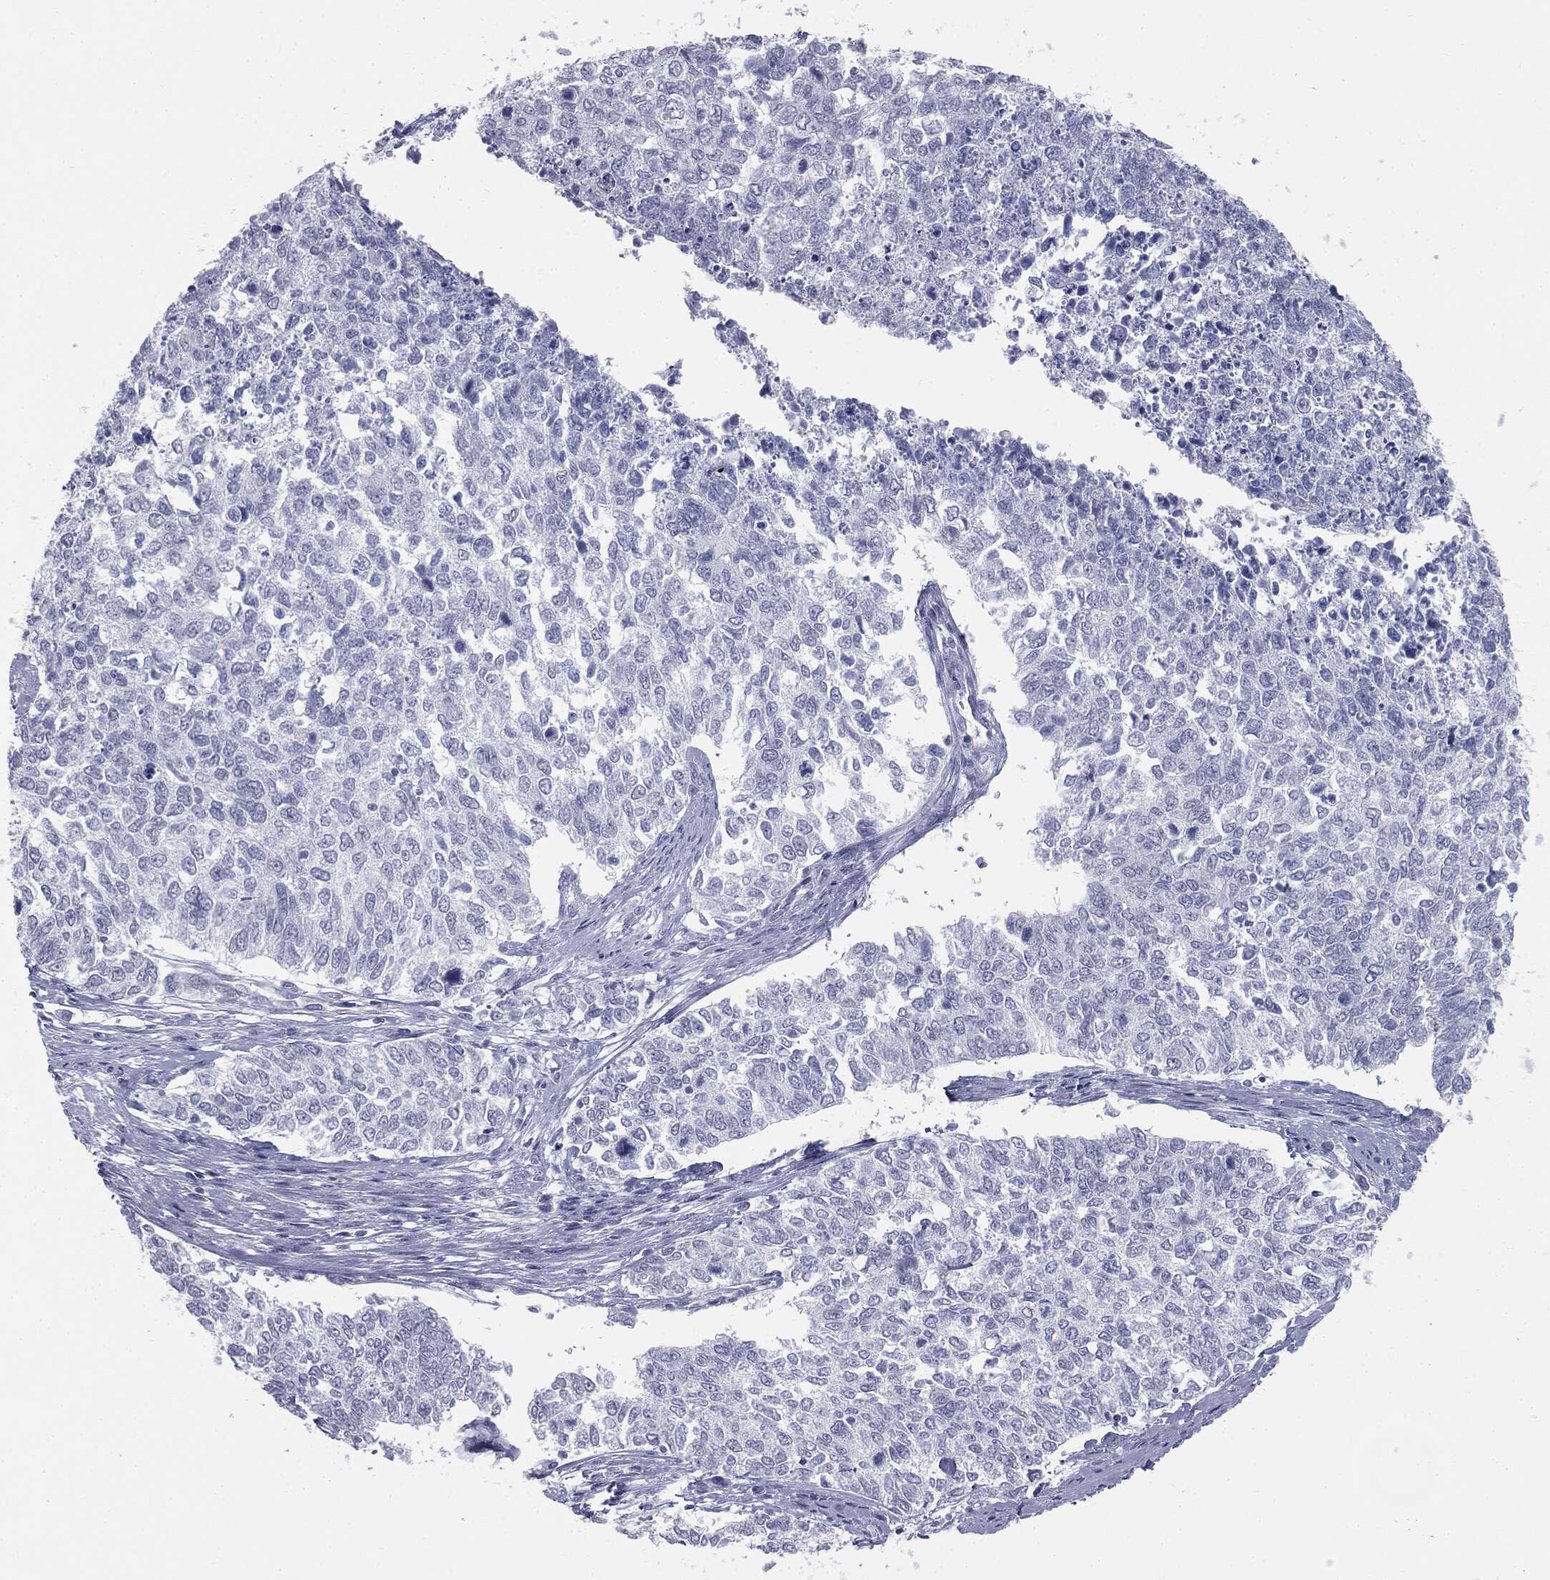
{"staining": {"intensity": "negative", "quantity": "none", "location": "none"}, "tissue": "cervical cancer", "cell_type": "Tumor cells", "image_type": "cancer", "snomed": [{"axis": "morphology", "description": "Adenocarcinoma, NOS"}, {"axis": "topography", "description": "Cervix"}], "caption": "Immunohistochemistry photomicrograph of neoplastic tissue: adenocarcinoma (cervical) stained with DAB (3,3'-diaminobenzidine) exhibits no significant protein staining in tumor cells. Brightfield microscopy of IHC stained with DAB (brown) and hematoxylin (blue), captured at high magnification.", "gene": "TPO", "patient": {"sex": "female", "age": 63}}